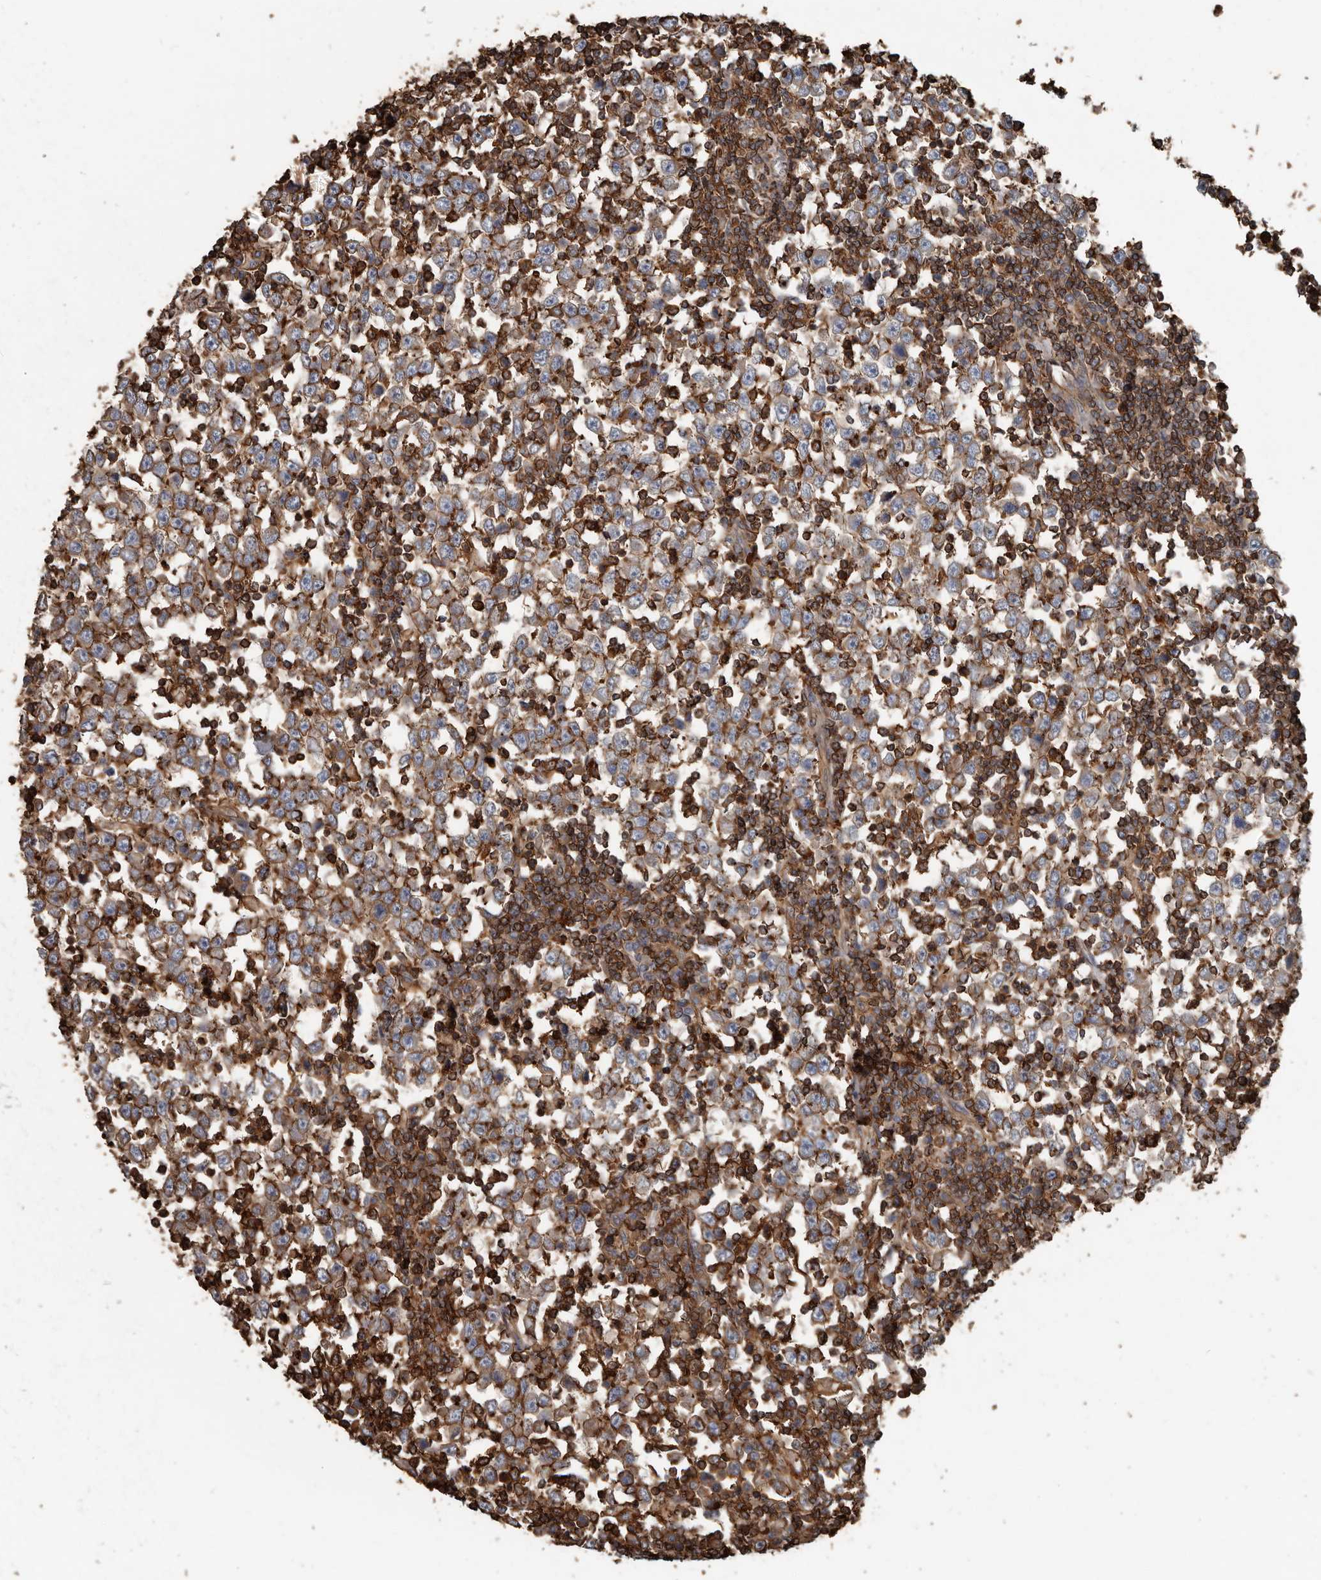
{"staining": {"intensity": "moderate", "quantity": ">75%", "location": "cytoplasmic/membranous"}, "tissue": "testis cancer", "cell_type": "Tumor cells", "image_type": "cancer", "snomed": [{"axis": "morphology", "description": "Seminoma, NOS"}, {"axis": "topography", "description": "Testis"}], "caption": "Approximately >75% of tumor cells in human testis cancer demonstrate moderate cytoplasmic/membranous protein positivity as visualized by brown immunohistochemical staining.", "gene": "DENND6B", "patient": {"sex": "male", "age": 65}}